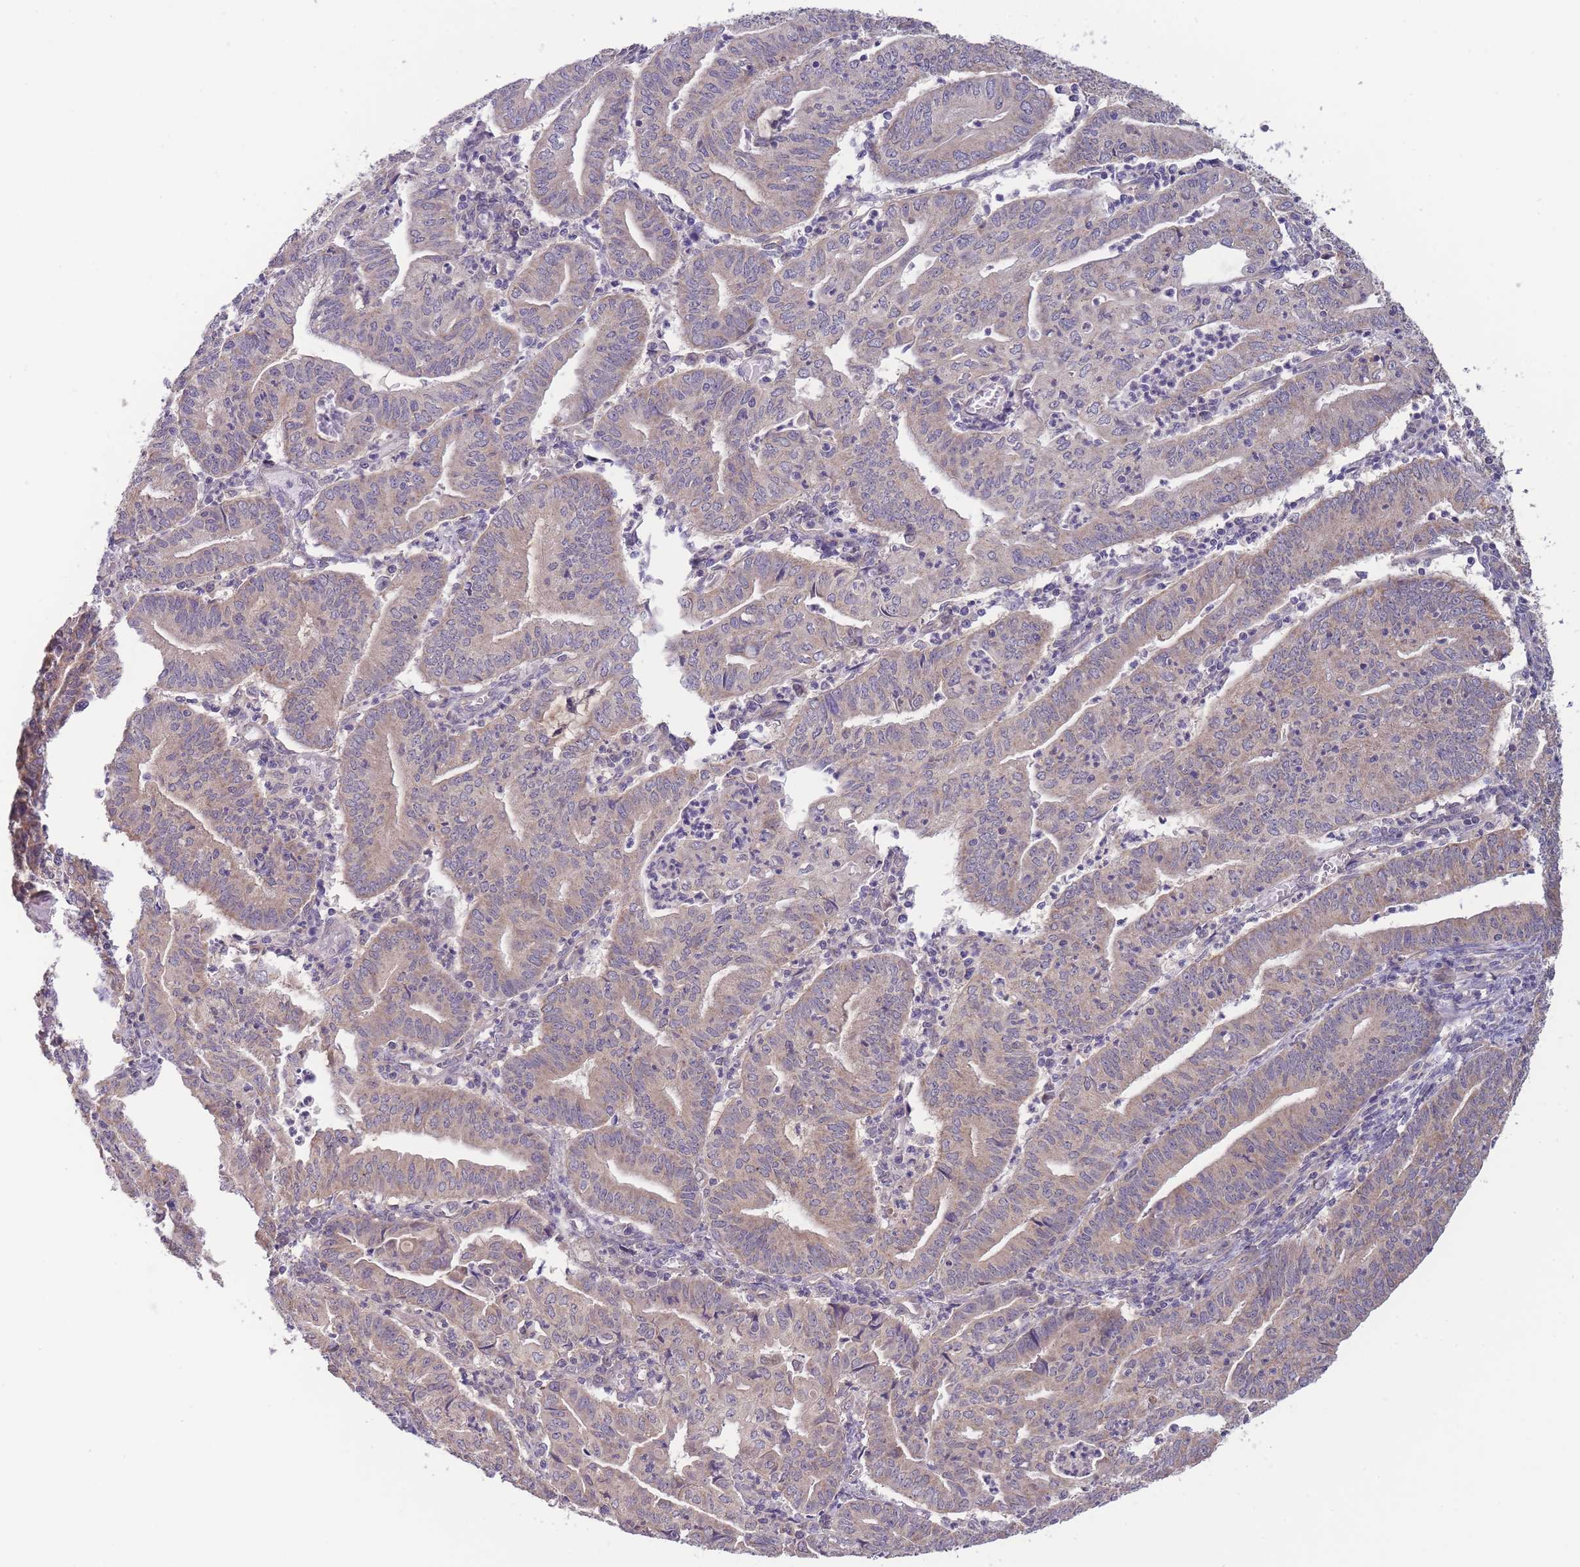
{"staining": {"intensity": "negative", "quantity": "none", "location": "none"}, "tissue": "endometrial cancer", "cell_type": "Tumor cells", "image_type": "cancer", "snomed": [{"axis": "morphology", "description": "Adenocarcinoma, NOS"}, {"axis": "topography", "description": "Endometrium"}], "caption": "High power microscopy image of an IHC photomicrograph of adenocarcinoma (endometrial), revealing no significant staining in tumor cells.", "gene": "NDUFAF5", "patient": {"sex": "female", "age": 60}}